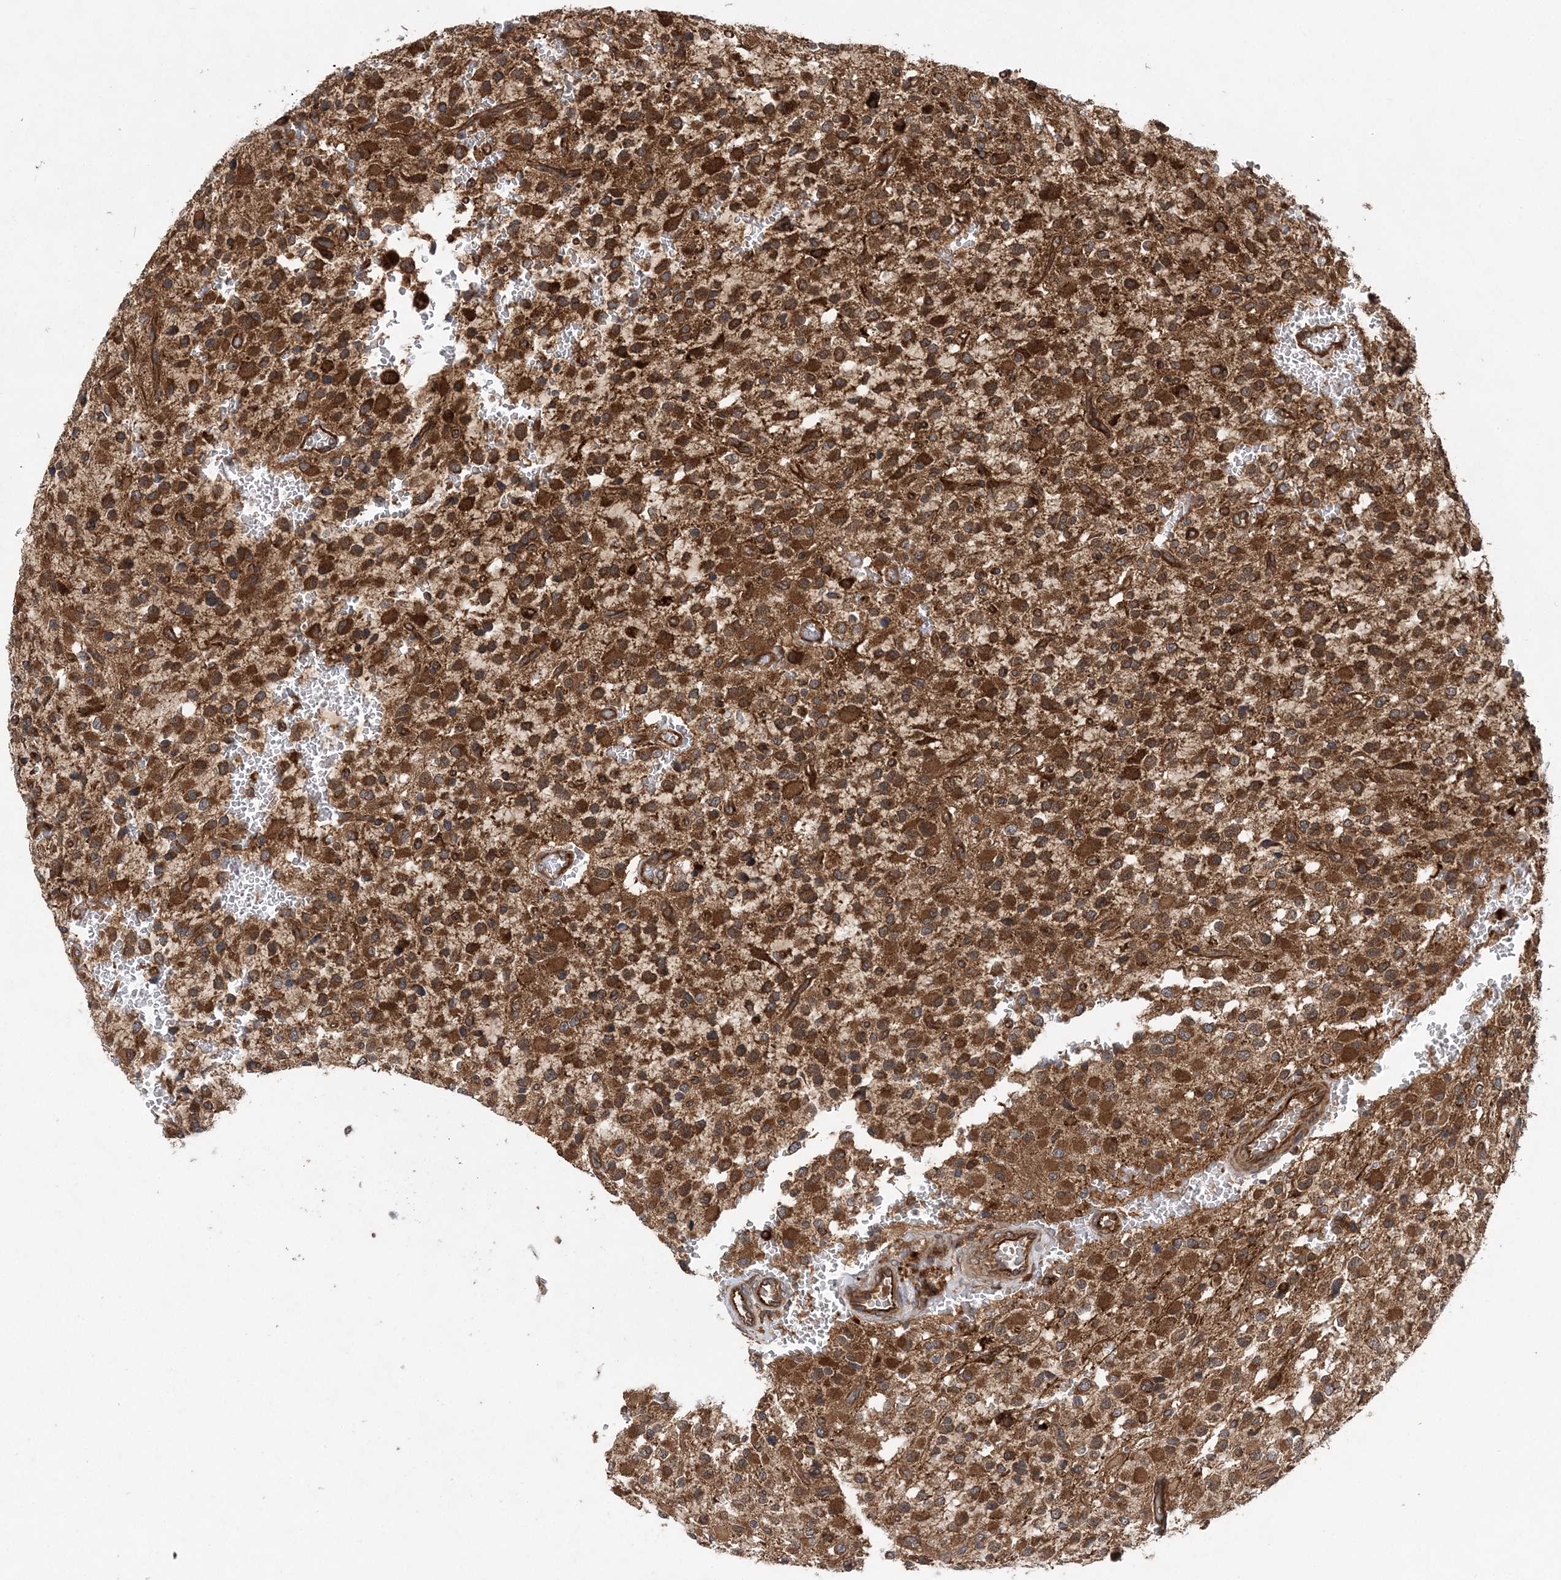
{"staining": {"intensity": "strong", "quantity": ">75%", "location": "cytoplasmic/membranous"}, "tissue": "glioma", "cell_type": "Tumor cells", "image_type": "cancer", "snomed": [{"axis": "morphology", "description": "Glioma, malignant, High grade"}, {"axis": "topography", "description": "Brain"}], "caption": "This is an image of immunohistochemistry staining of malignant glioma (high-grade), which shows strong expression in the cytoplasmic/membranous of tumor cells.", "gene": "ATG3", "patient": {"sex": "male", "age": 34}}